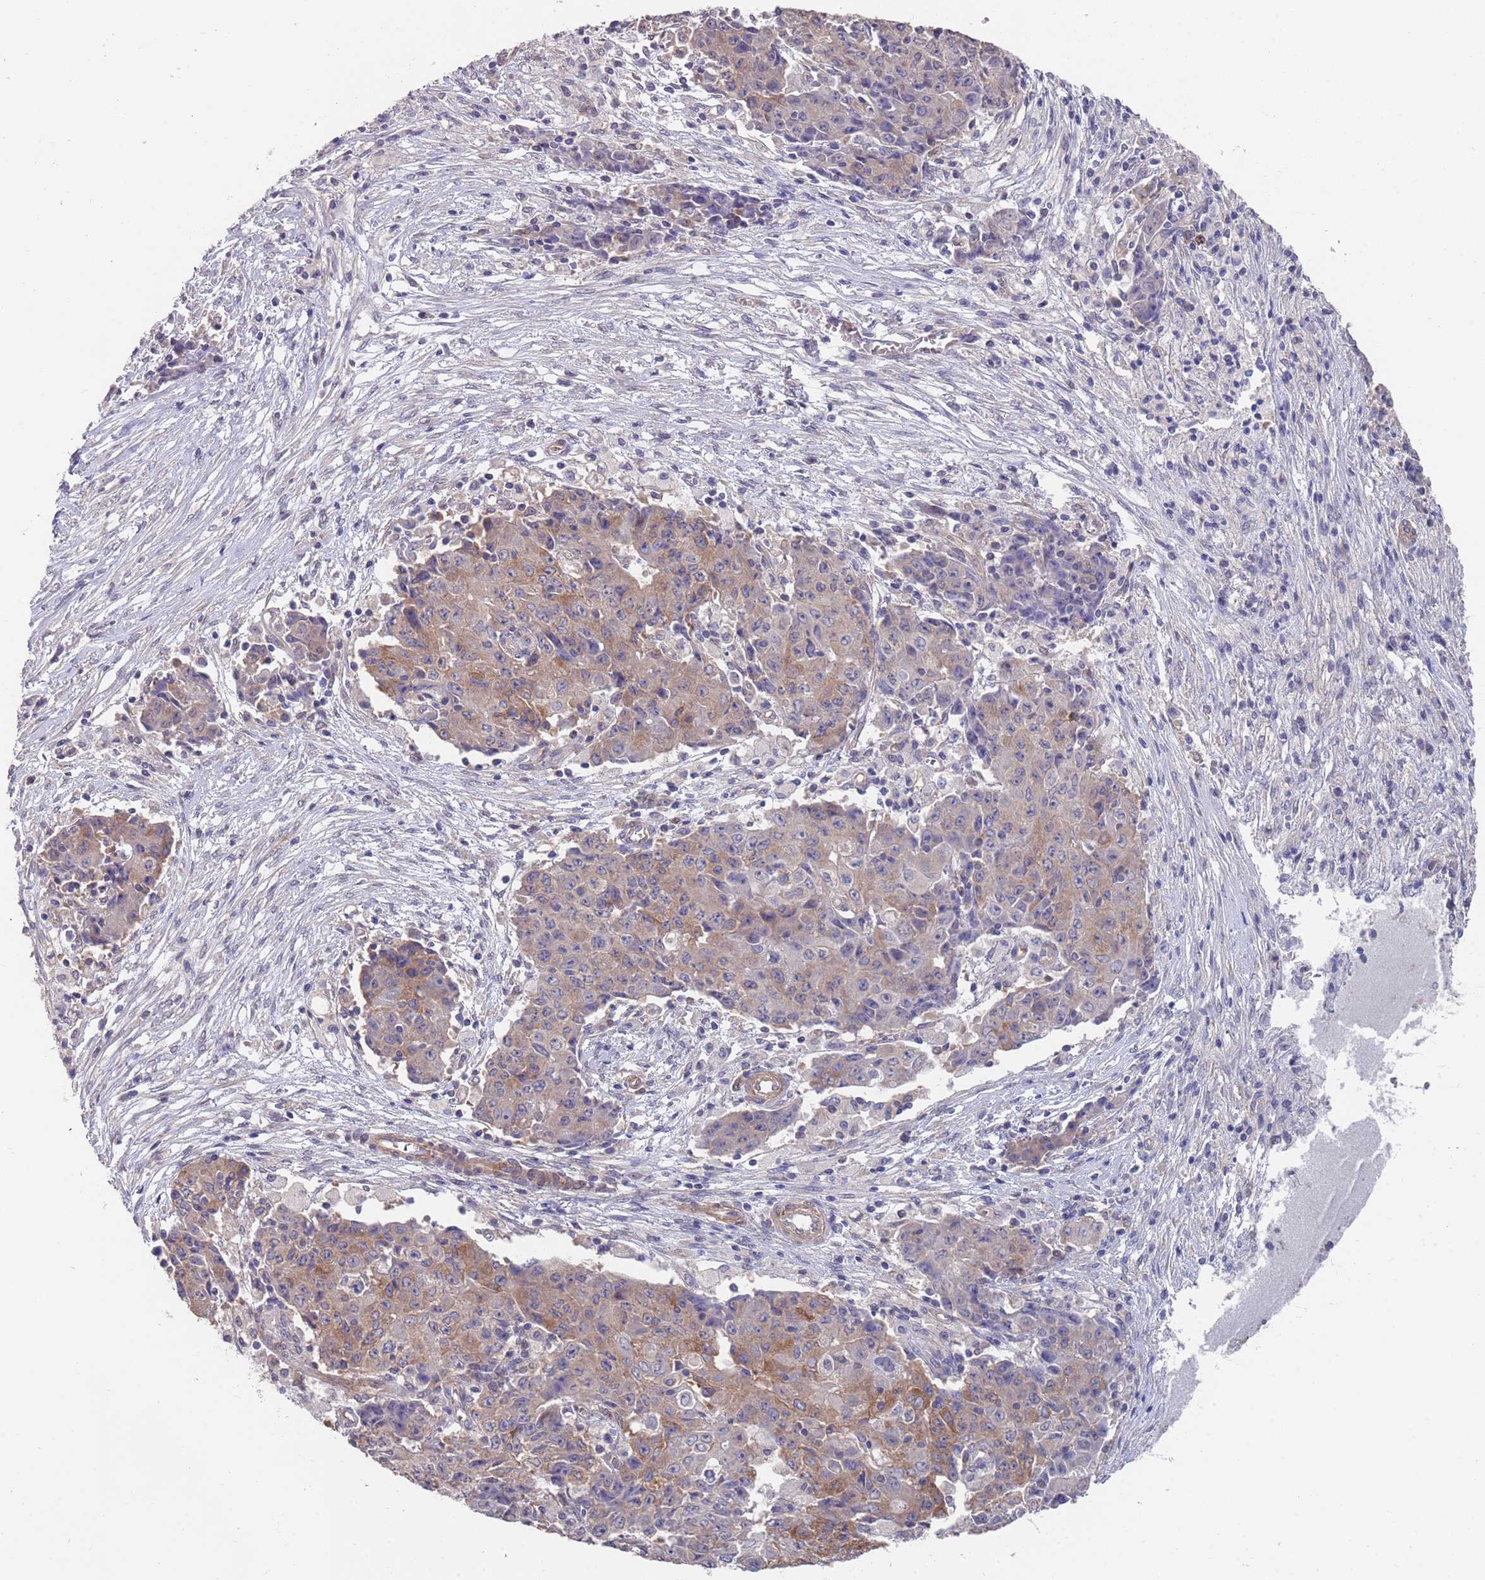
{"staining": {"intensity": "moderate", "quantity": "<25%", "location": "cytoplasmic/membranous"}, "tissue": "ovarian cancer", "cell_type": "Tumor cells", "image_type": "cancer", "snomed": [{"axis": "morphology", "description": "Carcinoma, endometroid"}, {"axis": "topography", "description": "Ovary"}], "caption": "The immunohistochemical stain highlights moderate cytoplasmic/membranous positivity in tumor cells of endometroid carcinoma (ovarian) tissue. (Brightfield microscopy of DAB IHC at high magnification).", "gene": "ANK2", "patient": {"sex": "female", "age": 42}}